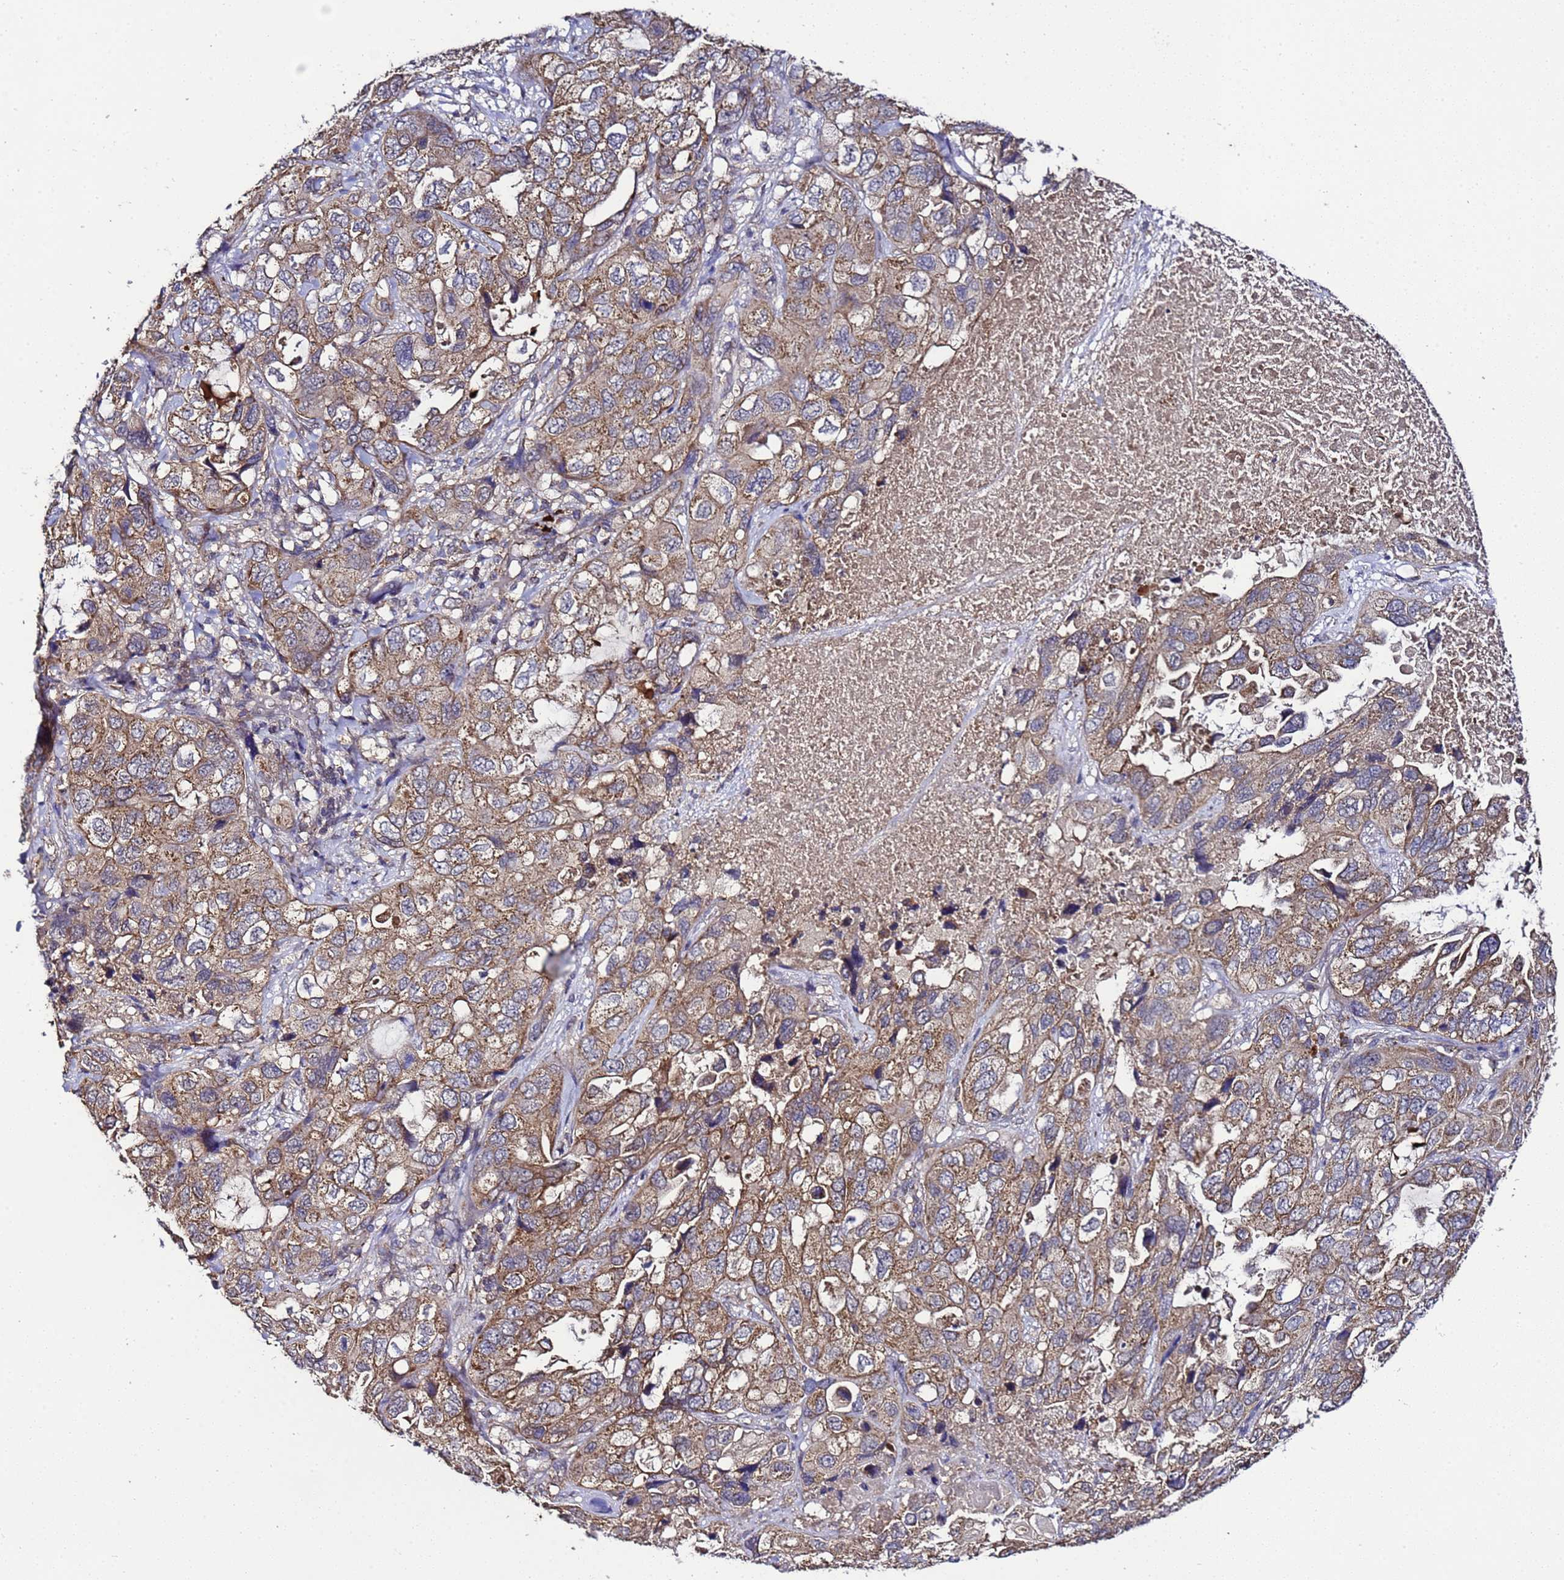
{"staining": {"intensity": "moderate", "quantity": ">75%", "location": "cytoplasmic/membranous"}, "tissue": "lung cancer", "cell_type": "Tumor cells", "image_type": "cancer", "snomed": [{"axis": "morphology", "description": "Squamous cell carcinoma, NOS"}, {"axis": "topography", "description": "Lung"}], "caption": "Protein expression analysis of human squamous cell carcinoma (lung) reveals moderate cytoplasmic/membranous expression in approximately >75% of tumor cells. (Stains: DAB (3,3'-diaminobenzidine) in brown, nuclei in blue, Microscopy: brightfield microscopy at high magnification).", "gene": "HSPBAP1", "patient": {"sex": "female", "age": 73}}